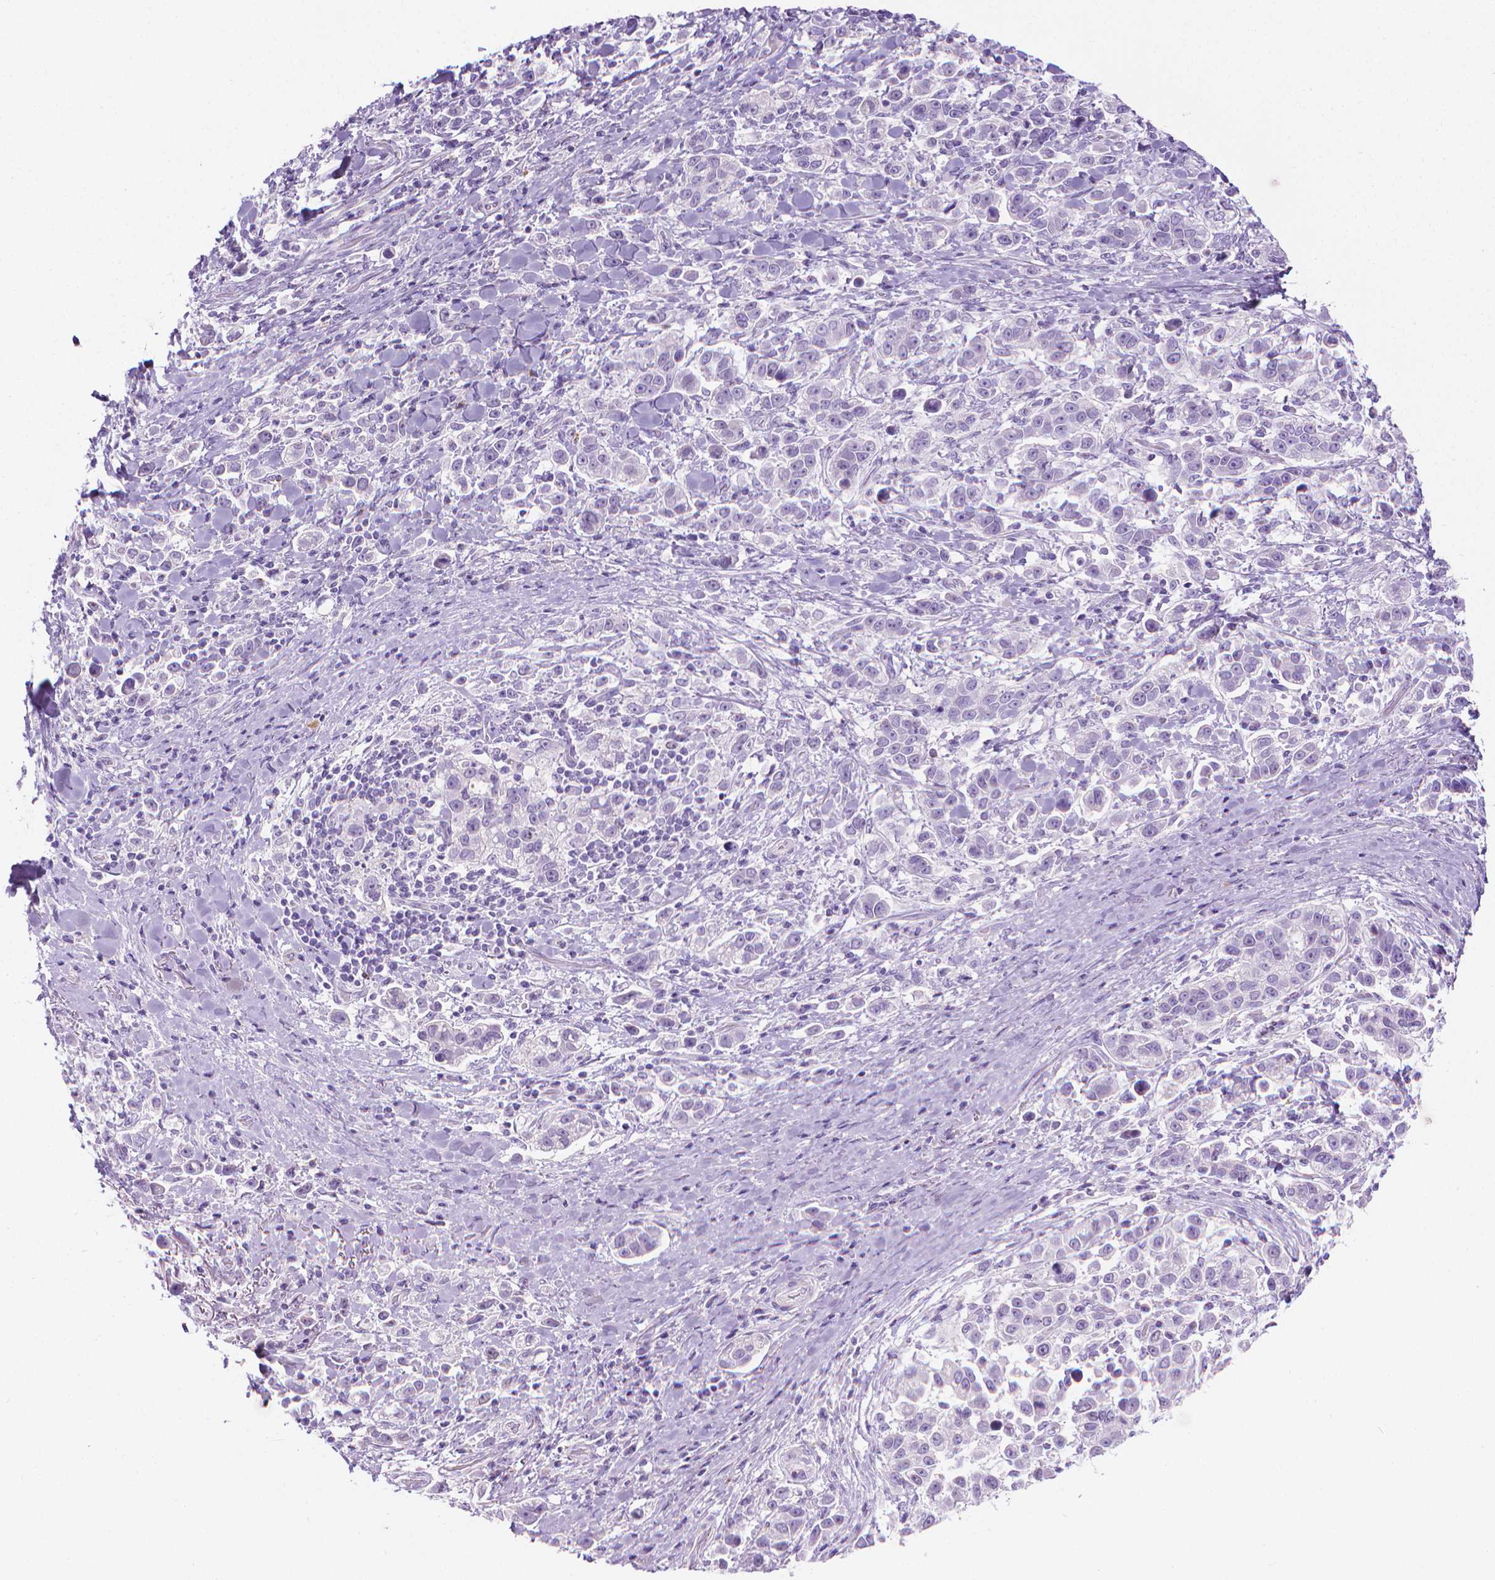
{"staining": {"intensity": "negative", "quantity": "none", "location": "none"}, "tissue": "stomach cancer", "cell_type": "Tumor cells", "image_type": "cancer", "snomed": [{"axis": "morphology", "description": "Adenocarcinoma, NOS"}, {"axis": "topography", "description": "Stomach"}], "caption": "Tumor cells are negative for brown protein staining in stomach adenocarcinoma.", "gene": "SPAG6", "patient": {"sex": "male", "age": 93}}